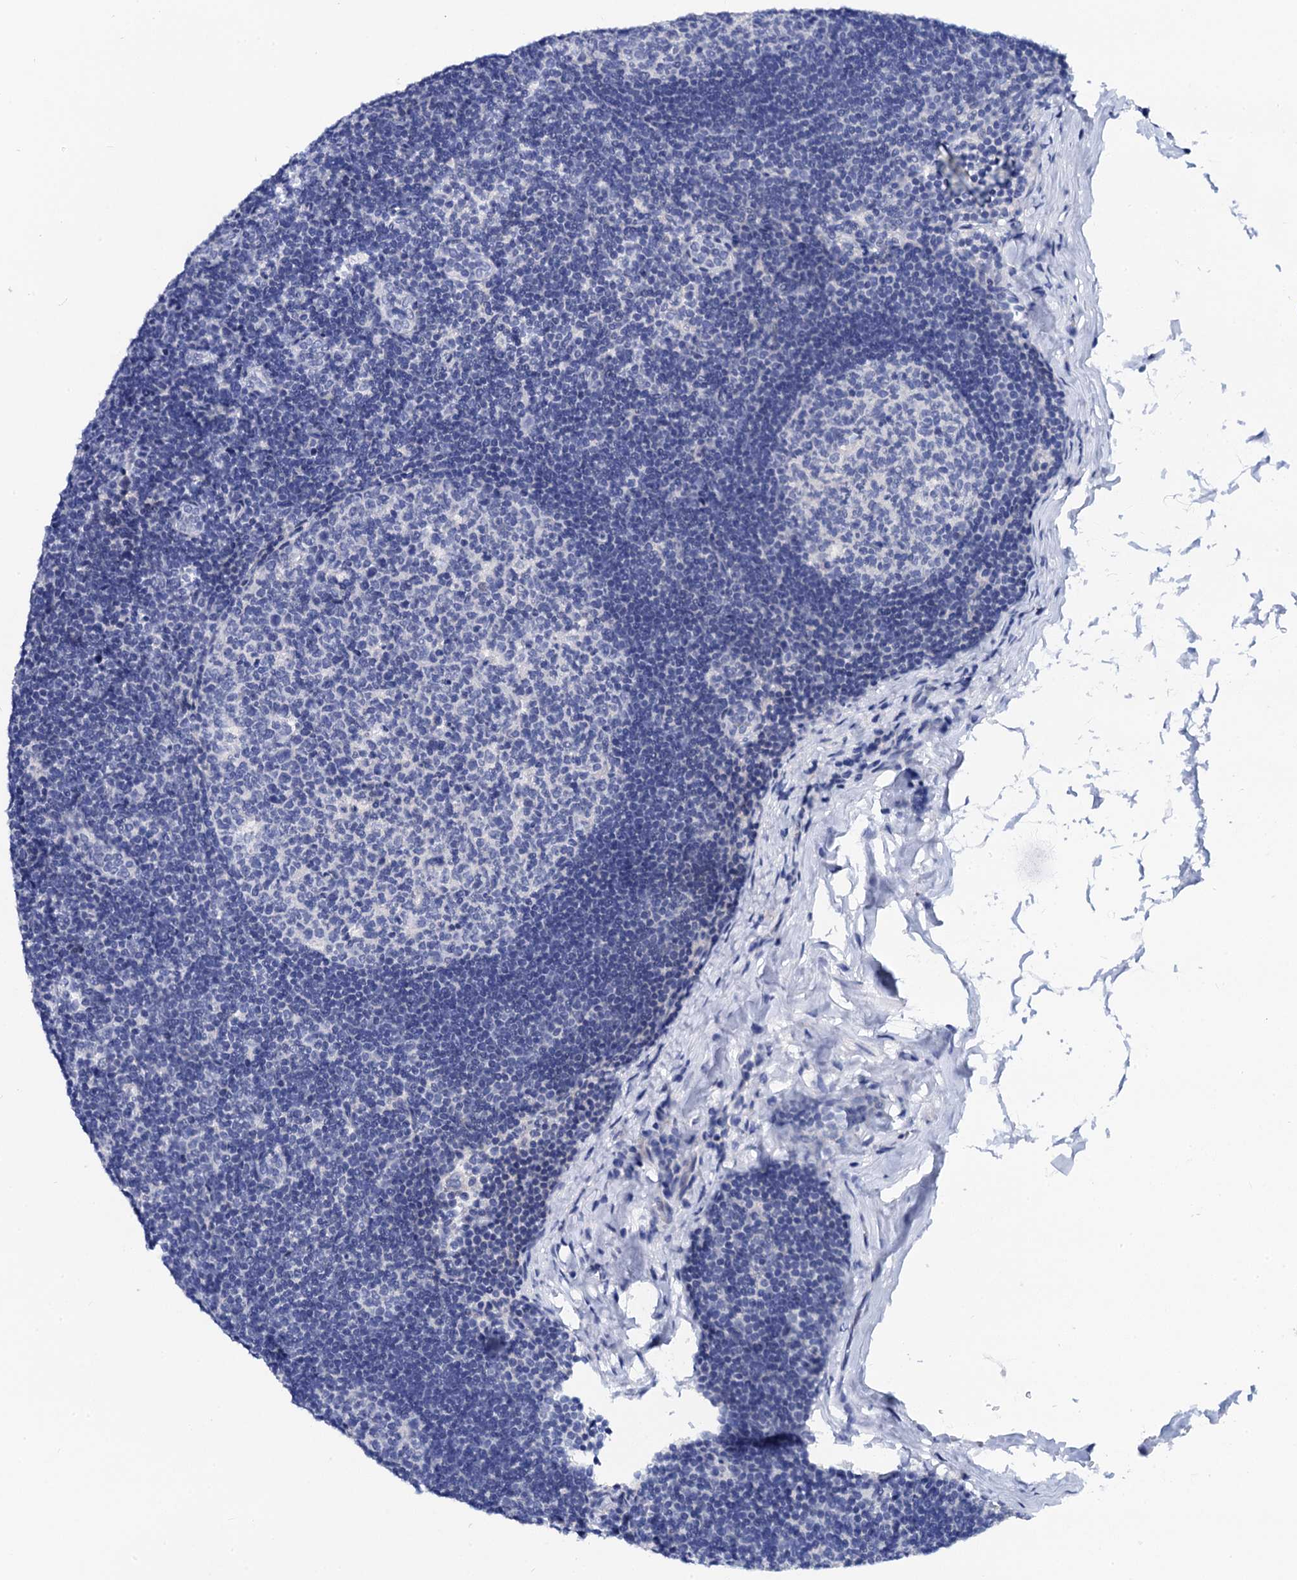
{"staining": {"intensity": "negative", "quantity": "none", "location": "none"}, "tissue": "lymph node", "cell_type": "Germinal center cells", "image_type": "normal", "snomed": [{"axis": "morphology", "description": "Normal tissue, NOS"}, {"axis": "topography", "description": "Lymph node"}], "caption": "Immunohistochemistry (IHC) of unremarkable lymph node reveals no expression in germinal center cells.", "gene": "LYPD3", "patient": {"sex": "female", "age": 22}}